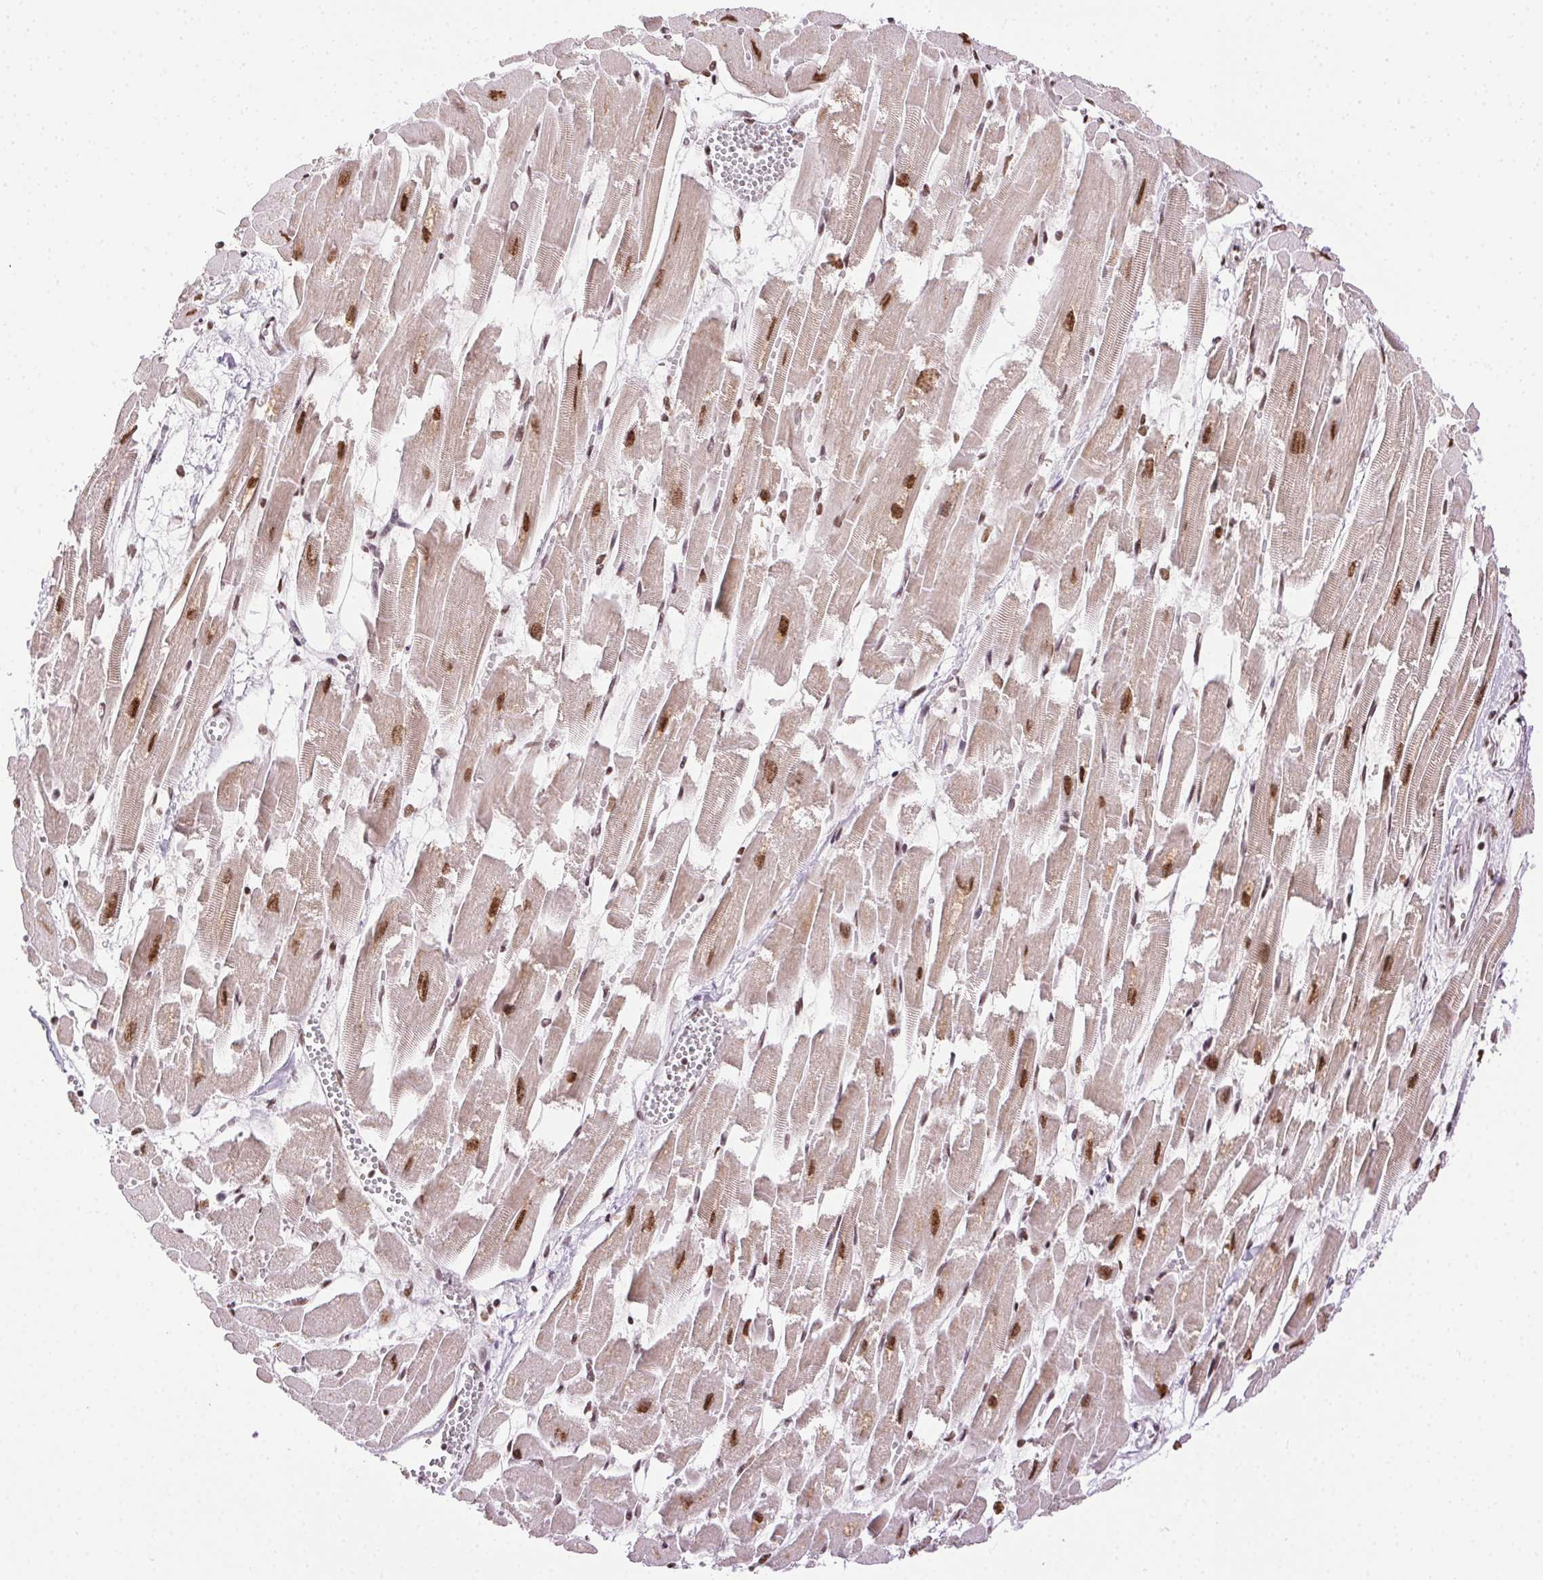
{"staining": {"intensity": "moderate", "quantity": ">75%", "location": "nuclear"}, "tissue": "heart muscle", "cell_type": "Cardiomyocytes", "image_type": "normal", "snomed": [{"axis": "morphology", "description": "Normal tissue, NOS"}, {"axis": "topography", "description": "Heart"}], "caption": "Protein staining displays moderate nuclear staining in approximately >75% of cardiomyocytes in benign heart muscle.", "gene": "TRA2B", "patient": {"sex": "female", "age": 52}}